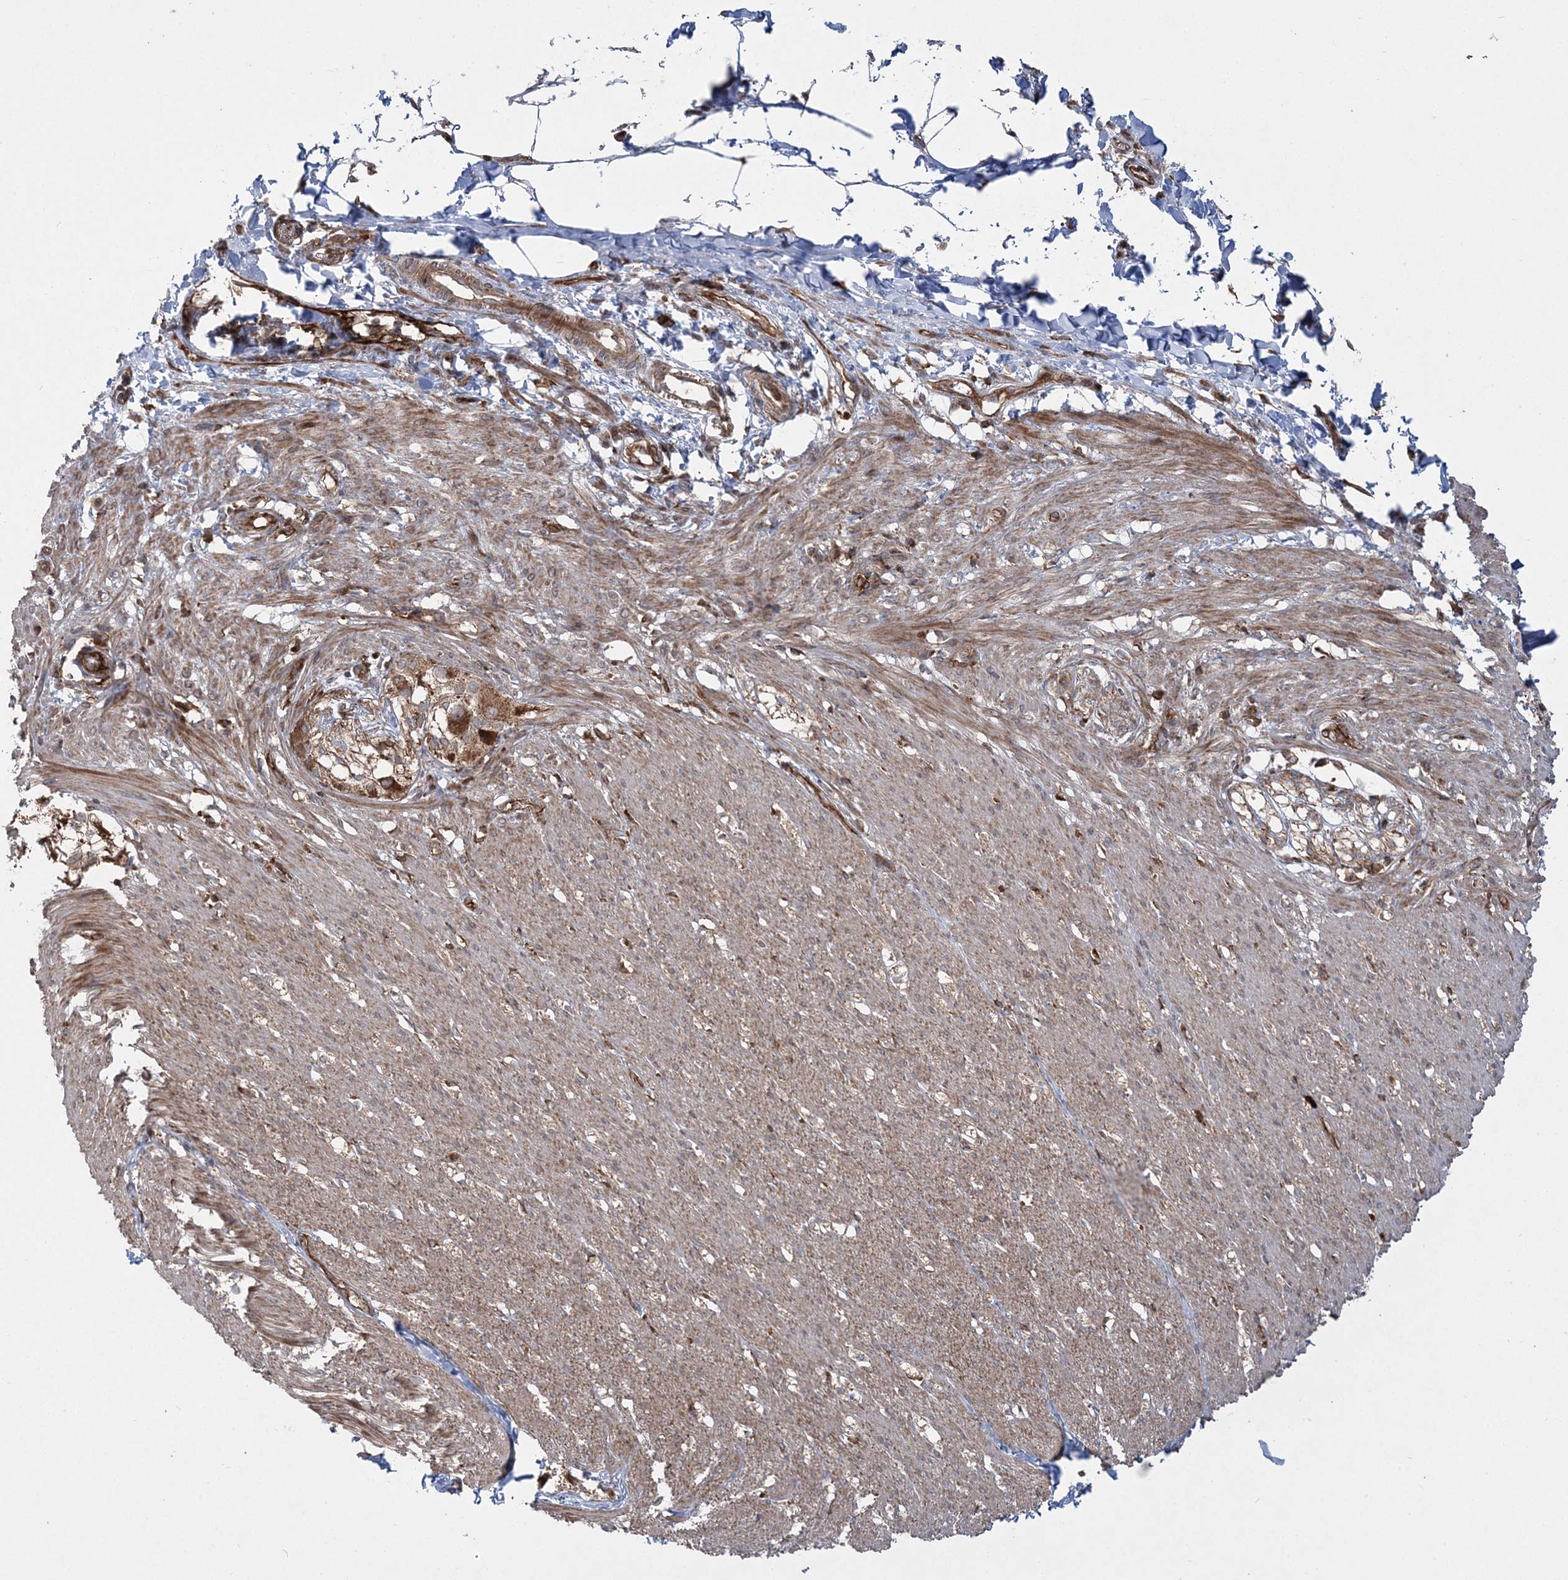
{"staining": {"intensity": "moderate", "quantity": ">75%", "location": "cytoplasmic/membranous"}, "tissue": "smooth muscle", "cell_type": "Smooth muscle cells", "image_type": "normal", "snomed": [{"axis": "morphology", "description": "Normal tissue, NOS"}, {"axis": "morphology", "description": "Adenocarcinoma, NOS"}, {"axis": "topography", "description": "Smooth muscle"}, {"axis": "topography", "description": "Colon"}], "caption": "Immunohistochemical staining of benign human smooth muscle displays medium levels of moderate cytoplasmic/membranous expression in about >75% of smooth muscle cells. Nuclei are stained in blue.", "gene": "LRPPRC", "patient": {"sex": "male", "age": 14}}